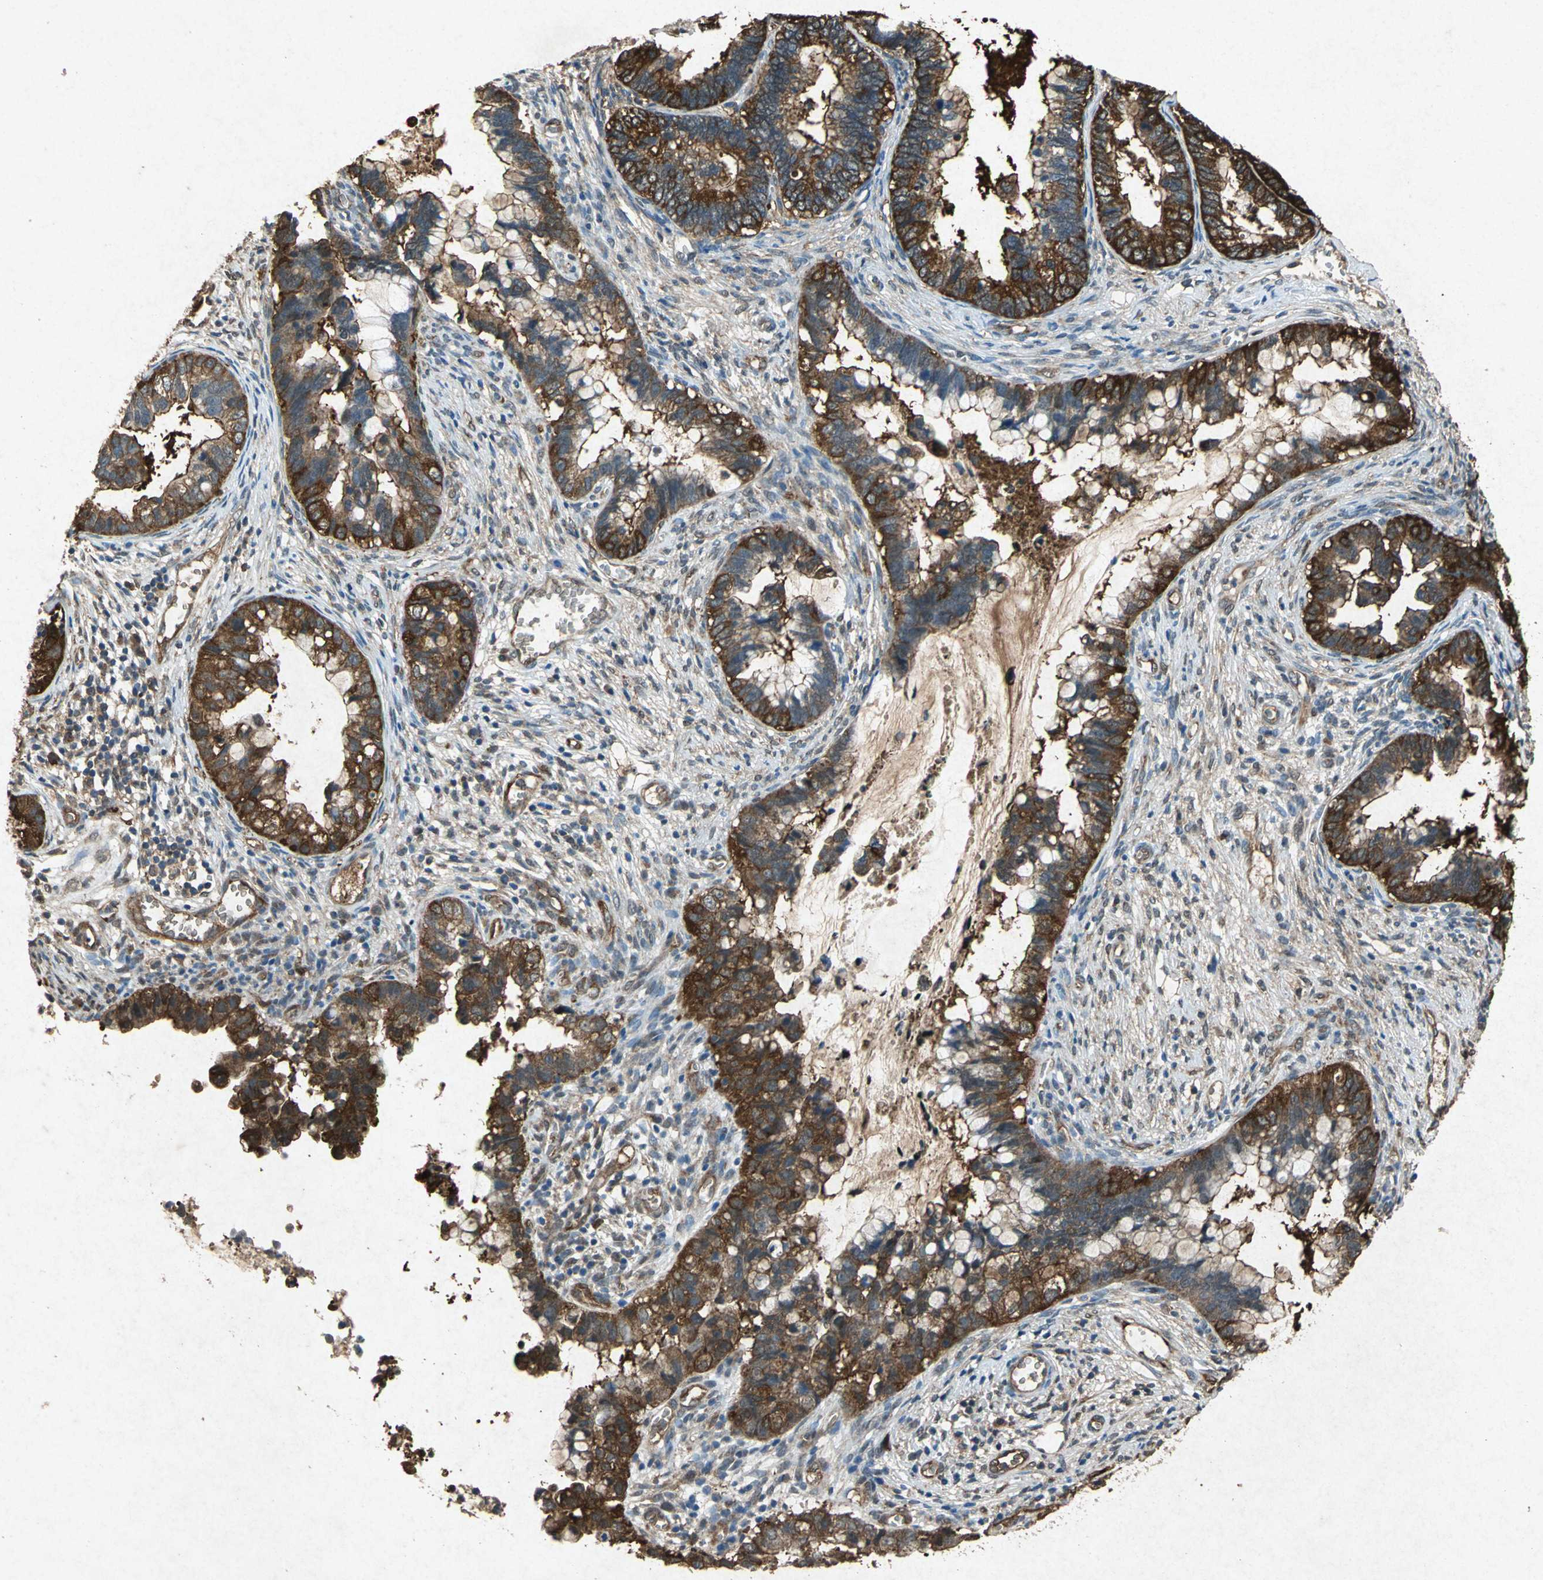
{"staining": {"intensity": "strong", "quantity": ">75%", "location": "cytoplasmic/membranous"}, "tissue": "cervical cancer", "cell_type": "Tumor cells", "image_type": "cancer", "snomed": [{"axis": "morphology", "description": "Adenocarcinoma, NOS"}, {"axis": "topography", "description": "Cervix"}], "caption": "Immunohistochemical staining of cervical cancer (adenocarcinoma) displays high levels of strong cytoplasmic/membranous protein expression in approximately >75% of tumor cells.", "gene": "HSP90AB1", "patient": {"sex": "female", "age": 44}}